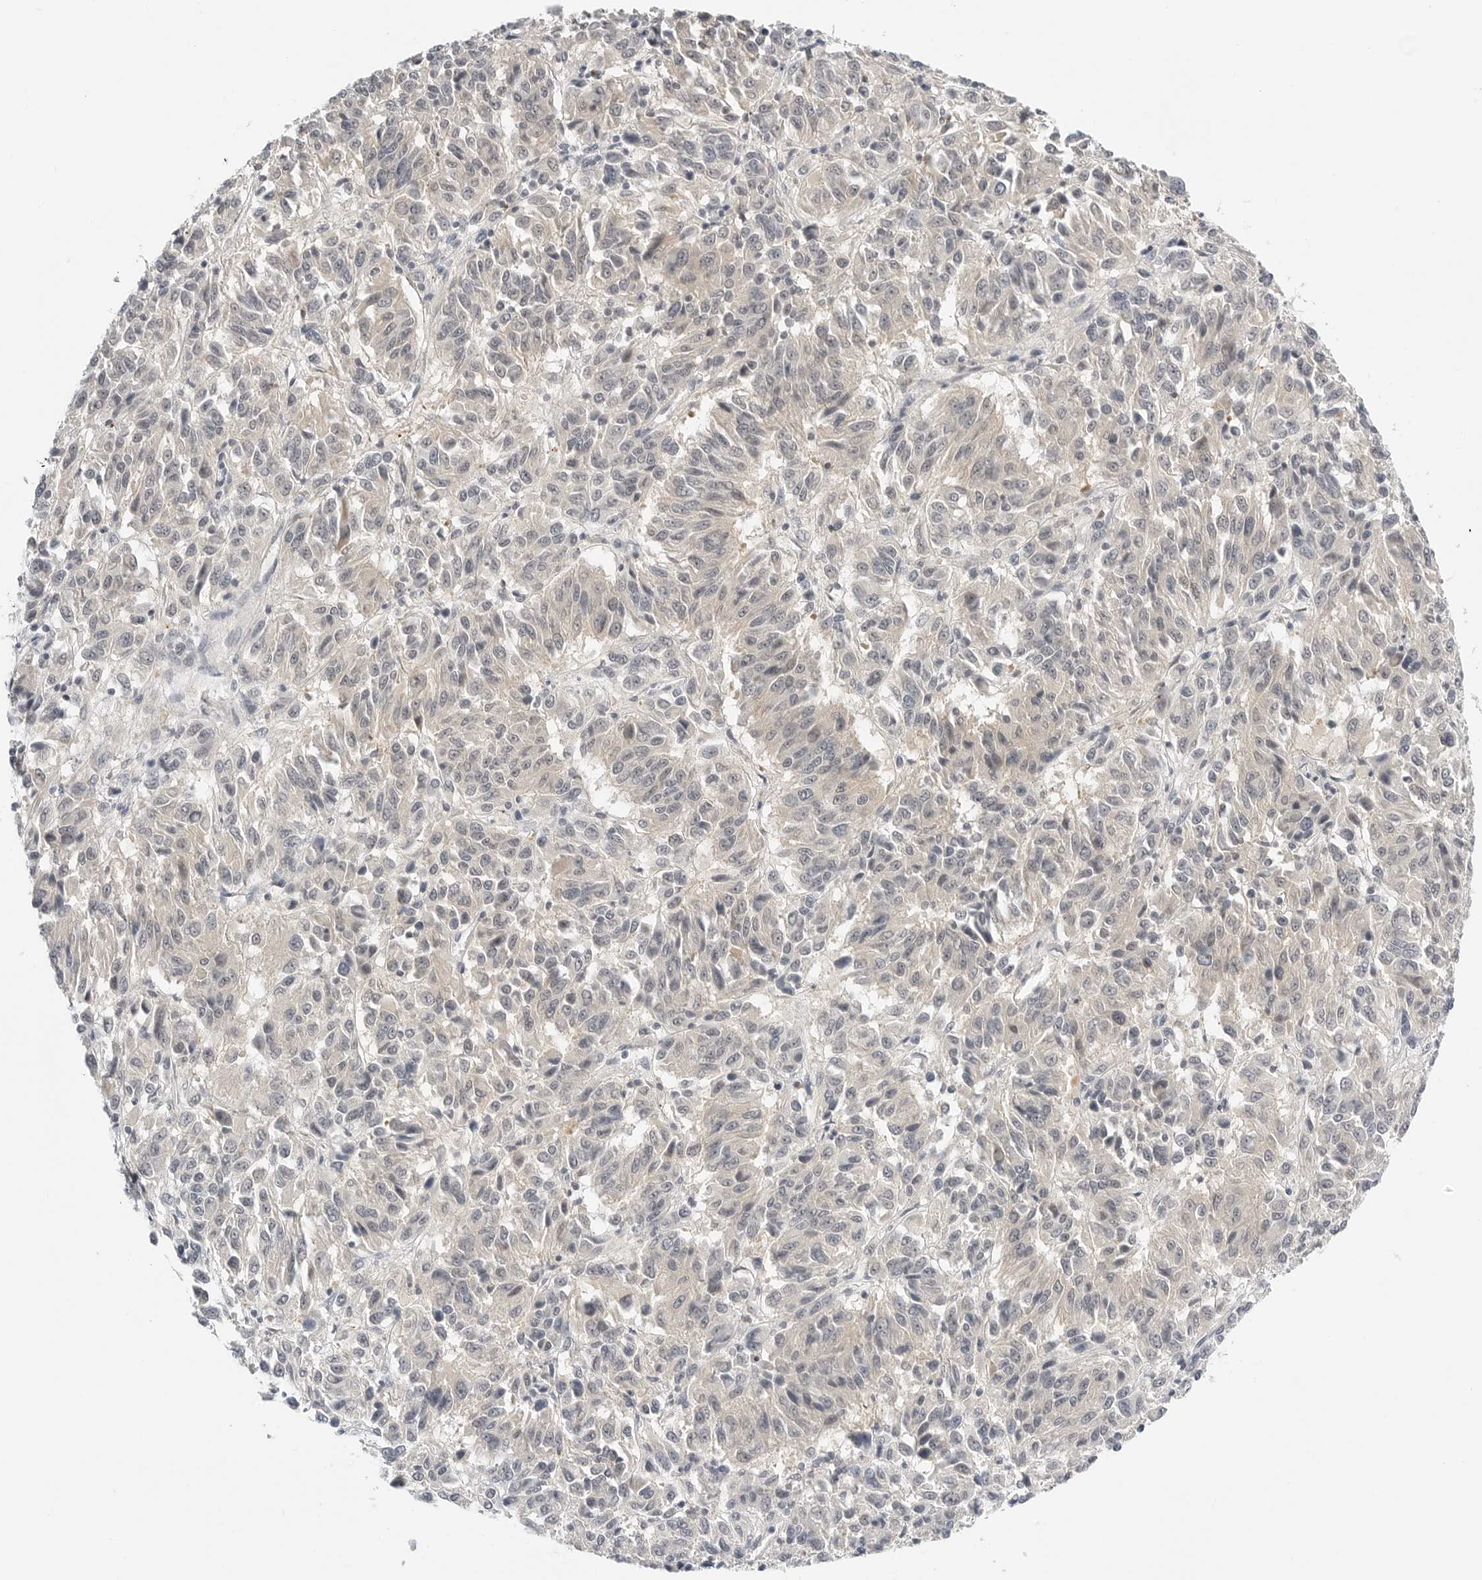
{"staining": {"intensity": "negative", "quantity": "none", "location": "none"}, "tissue": "melanoma", "cell_type": "Tumor cells", "image_type": "cancer", "snomed": [{"axis": "morphology", "description": "Malignant melanoma, Metastatic site"}, {"axis": "topography", "description": "Lung"}], "caption": "IHC image of neoplastic tissue: human melanoma stained with DAB exhibits no significant protein expression in tumor cells.", "gene": "MAP2K5", "patient": {"sex": "male", "age": 64}}